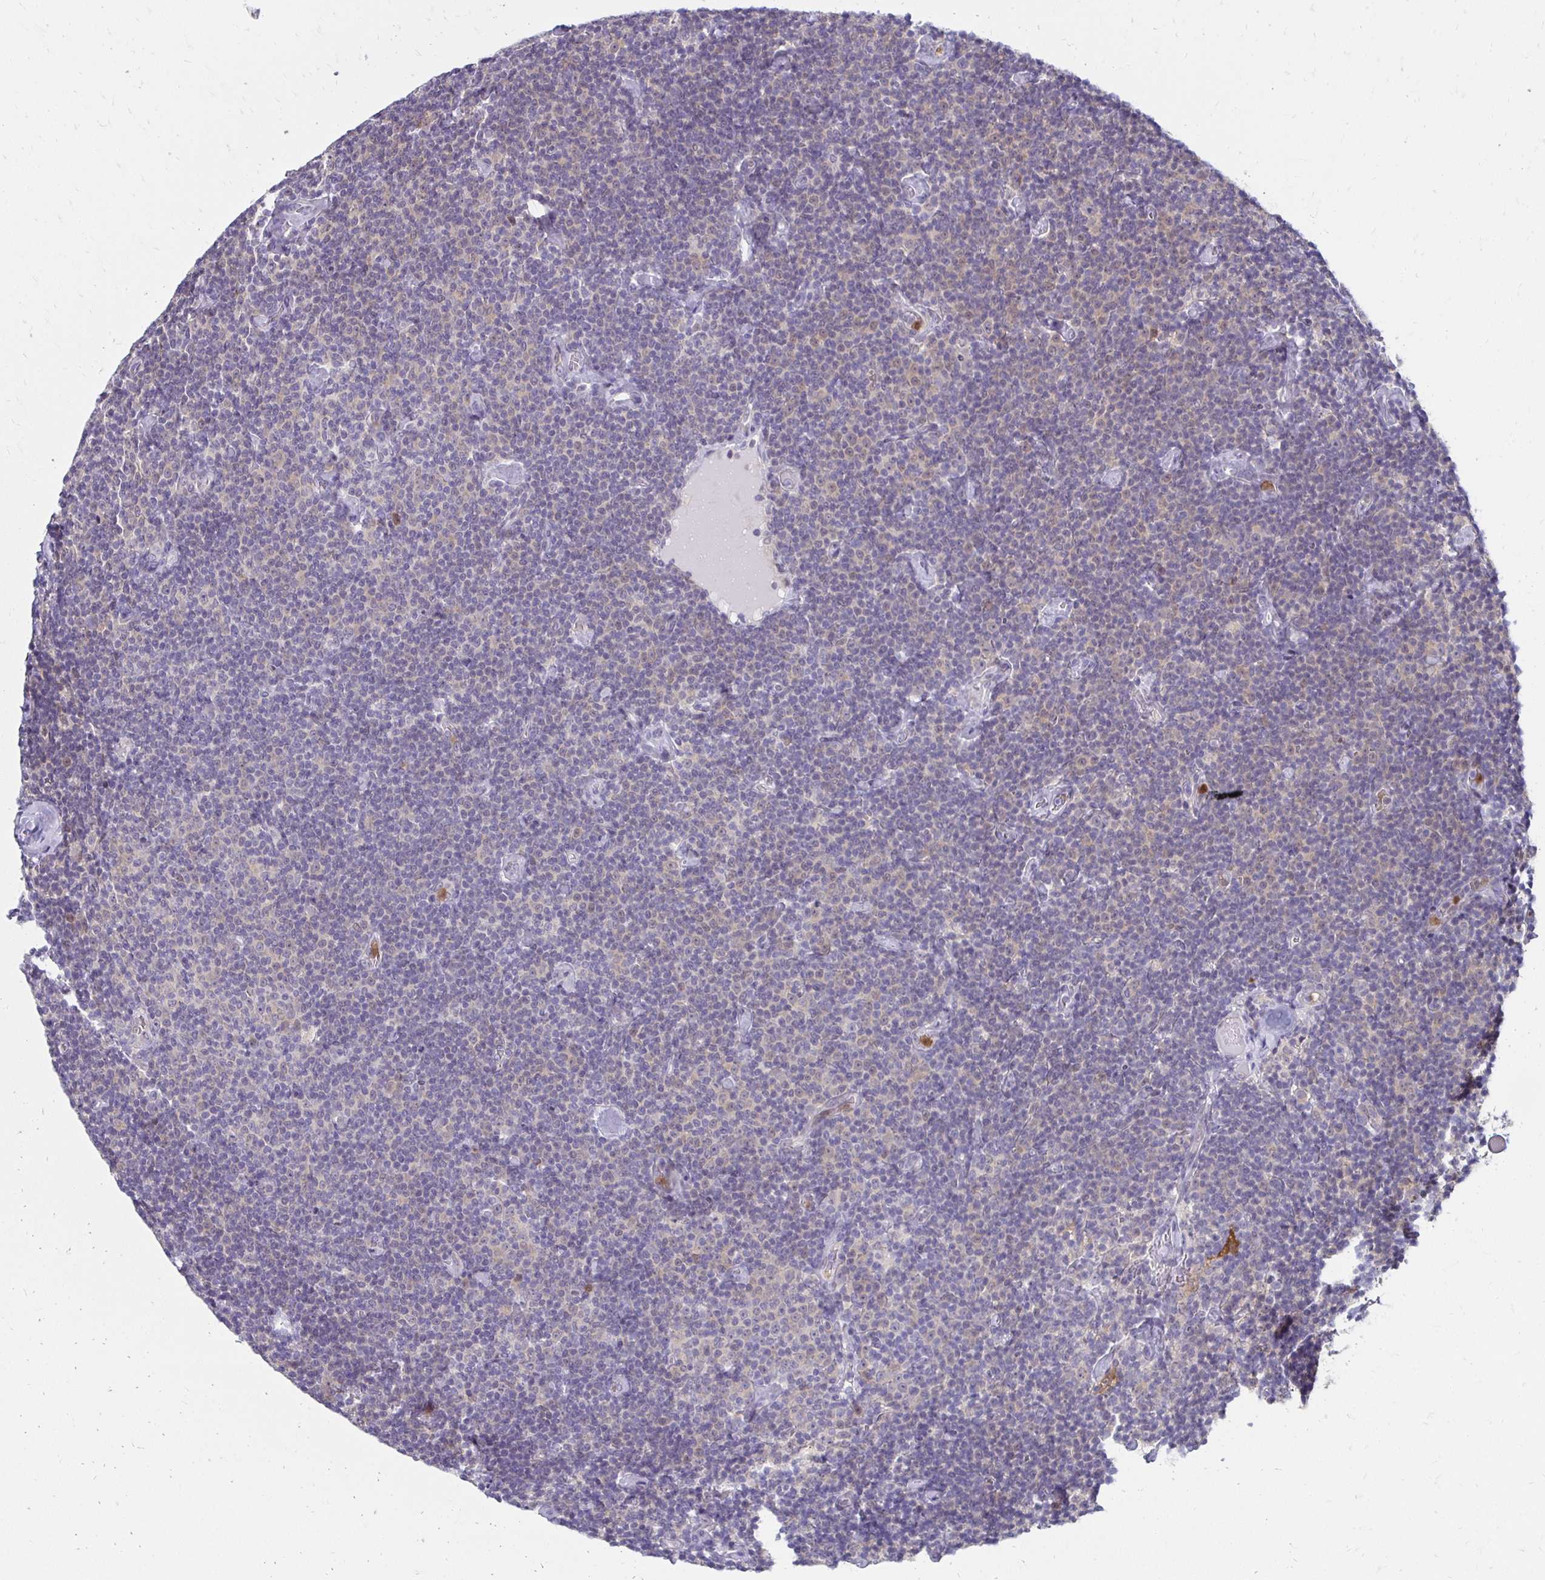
{"staining": {"intensity": "negative", "quantity": "none", "location": "none"}, "tissue": "lymphoma", "cell_type": "Tumor cells", "image_type": "cancer", "snomed": [{"axis": "morphology", "description": "Malignant lymphoma, non-Hodgkin's type, Low grade"}, {"axis": "topography", "description": "Lymph node"}], "caption": "Immunohistochemical staining of lymphoma reveals no significant expression in tumor cells. (DAB IHC visualized using brightfield microscopy, high magnification).", "gene": "PADI2", "patient": {"sex": "male", "age": 81}}